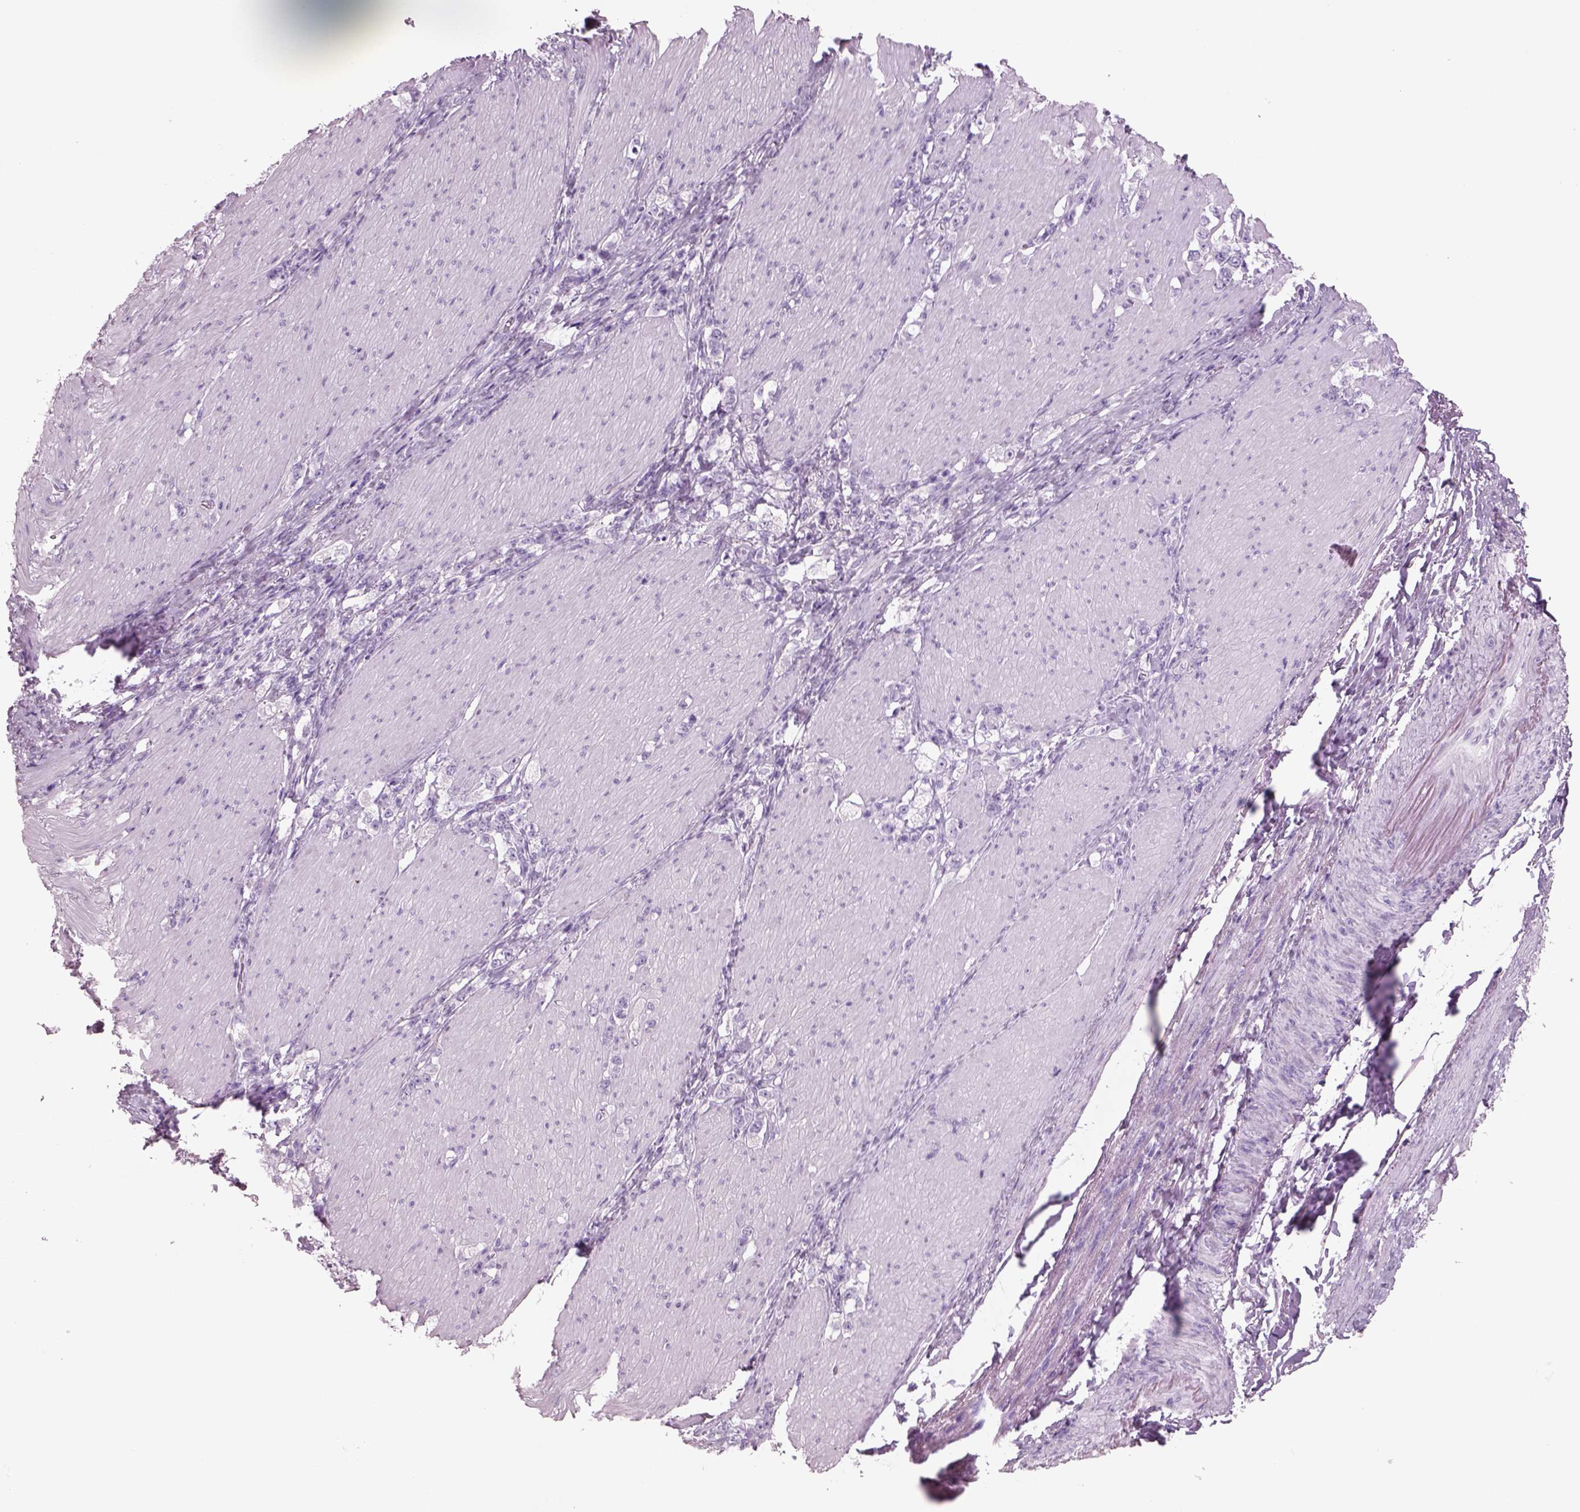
{"staining": {"intensity": "negative", "quantity": "none", "location": "none"}, "tissue": "stomach cancer", "cell_type": "Tumor cells", "image_type": "cancer", "snomed": [{"axis": "morphology", "description": "Adenocarcinoma, NOS"}, {"axis": "topography", "description": "Stomach, lower"}], "caption": "There is no significant staining in tumor cells of stomach cancer.", "gene": "RHO", "patient": {"sex": "male", "age": 88}}